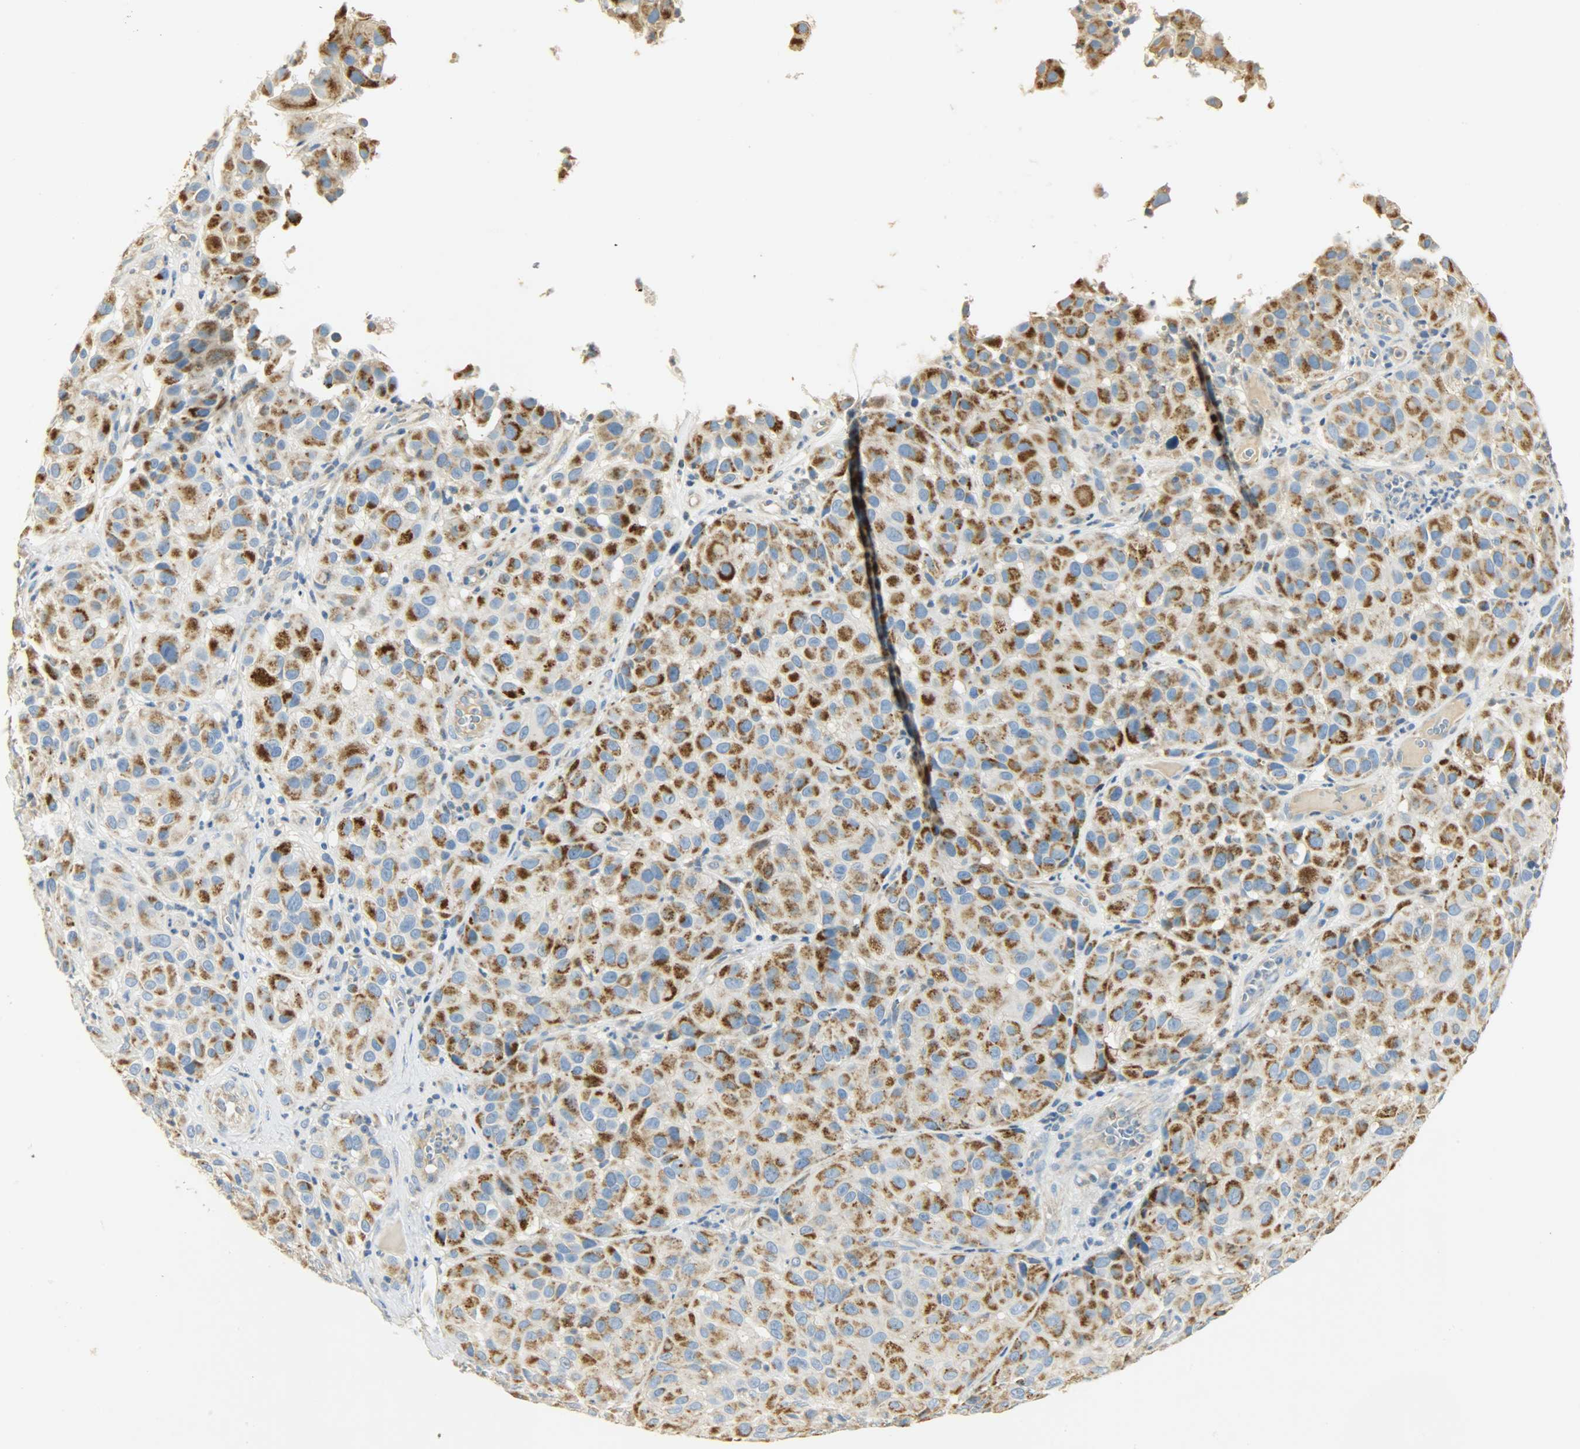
{"staining": {"intensity": "strong", "quantity": ">75%", "location": "cytoplasmic/membranous"}, "tissue": "melanoma", "cell_type": "Tumor cells", "image_type": "cancer", "snomed": [{"axis": "morphology", "description": "Malignant melanoma, NOS"}, {"axis": "topography", "description": "Skin"}], "caption": "A brown stain highlights strong cytoplasmic/membranous expression of a protein in human malignant melanoma tumor cells. Using DAB (brown) and hematoxylin (blue) stains, captured at high magnification using brightfield microscopy.", "gene": "NNT", "patient": {"sex": "female", "age": 21}}